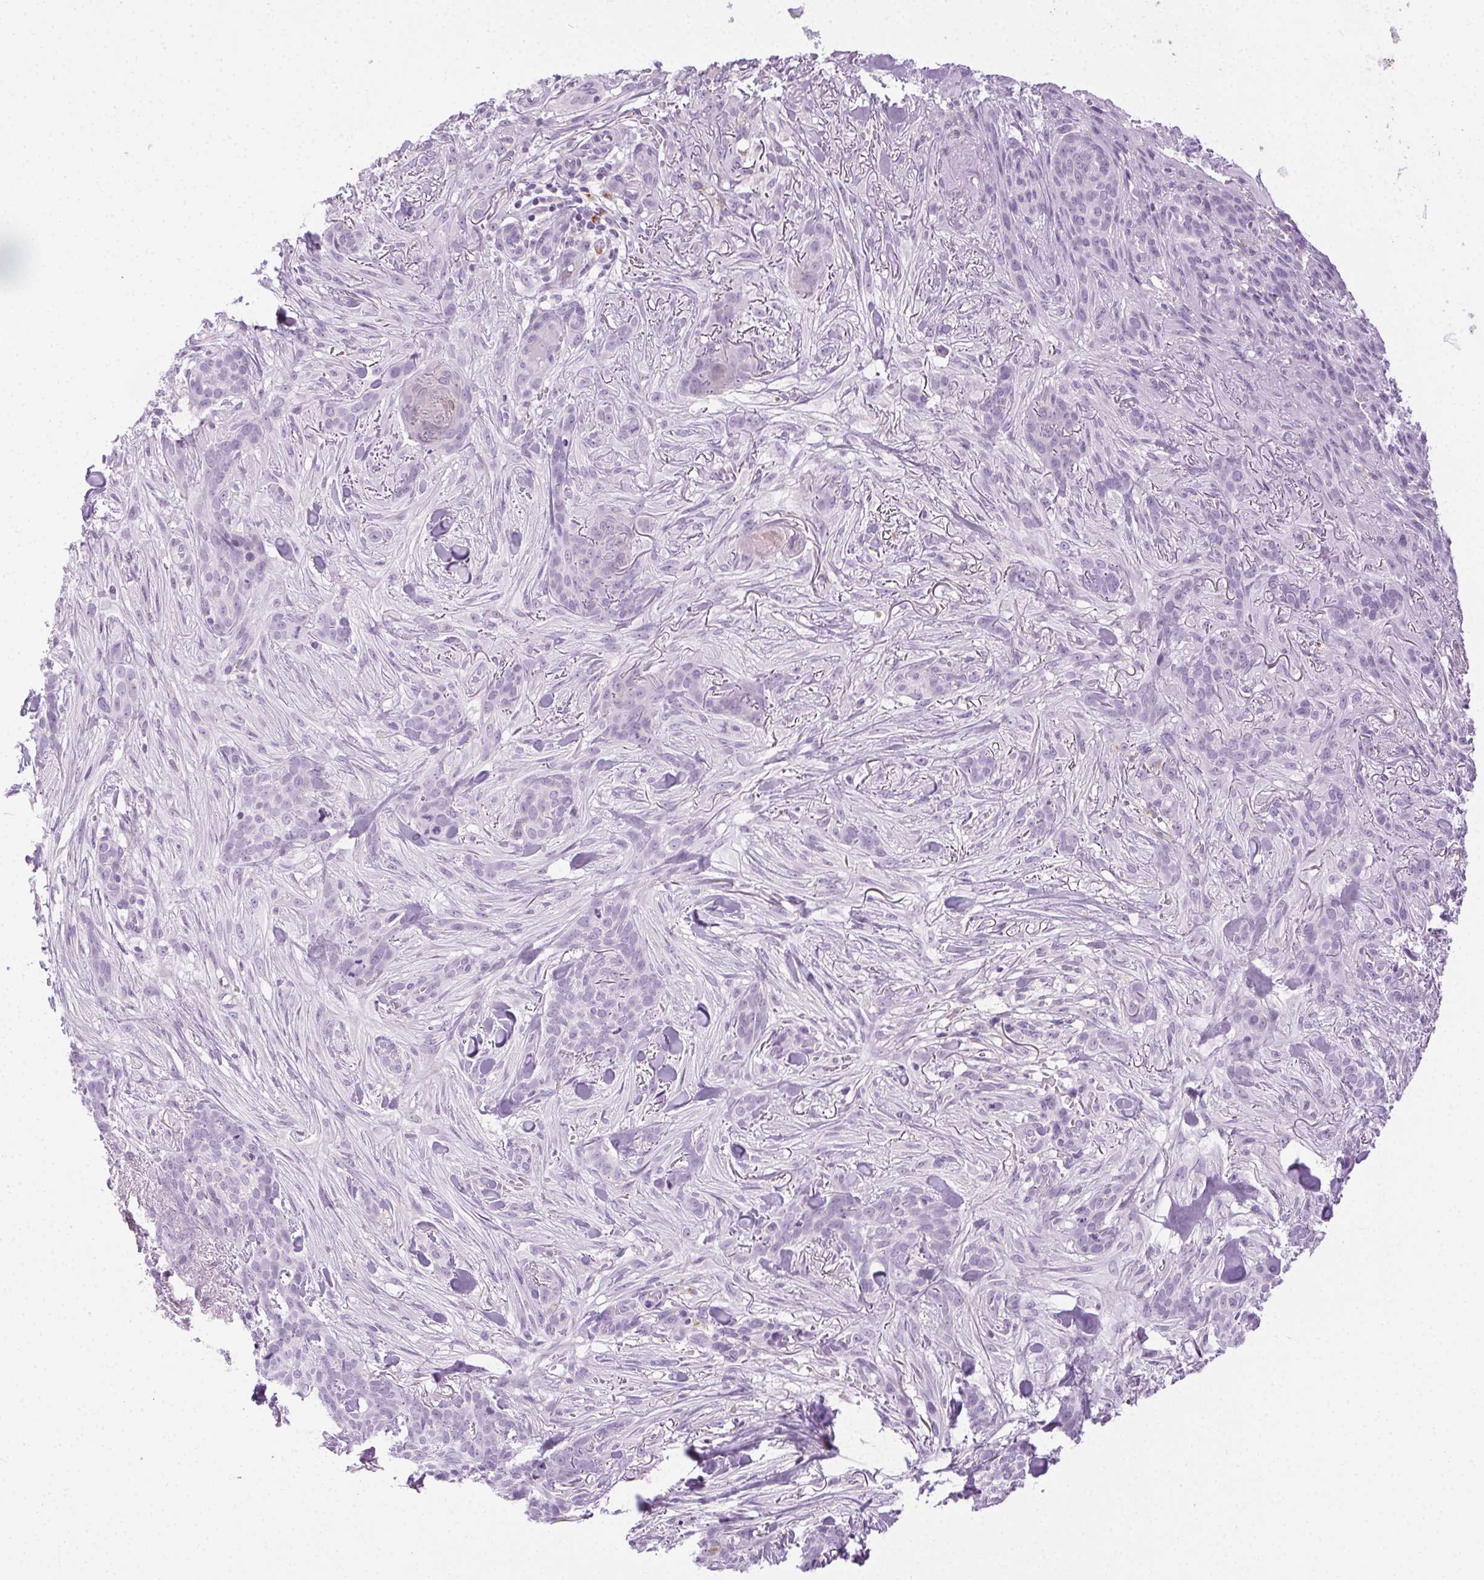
{"staining": {"intensity": "negative", "quantity": "none", "location": "none"}, "tissue": "skin cancer", "cell_type": "Tumor cells", "image_type": "cancer", "snomed": [{"axis": "morphology", "description": "Basal cell carcinoma"}, {"axis": "topography", "description": "Skin"}], "caption": "Skin basal cell carcinoma was stained to show a protein in brown. There is no significant staining in tumor cells.", "gene": "C20orf85", "patient": {"sex": "female", "age": 61}}